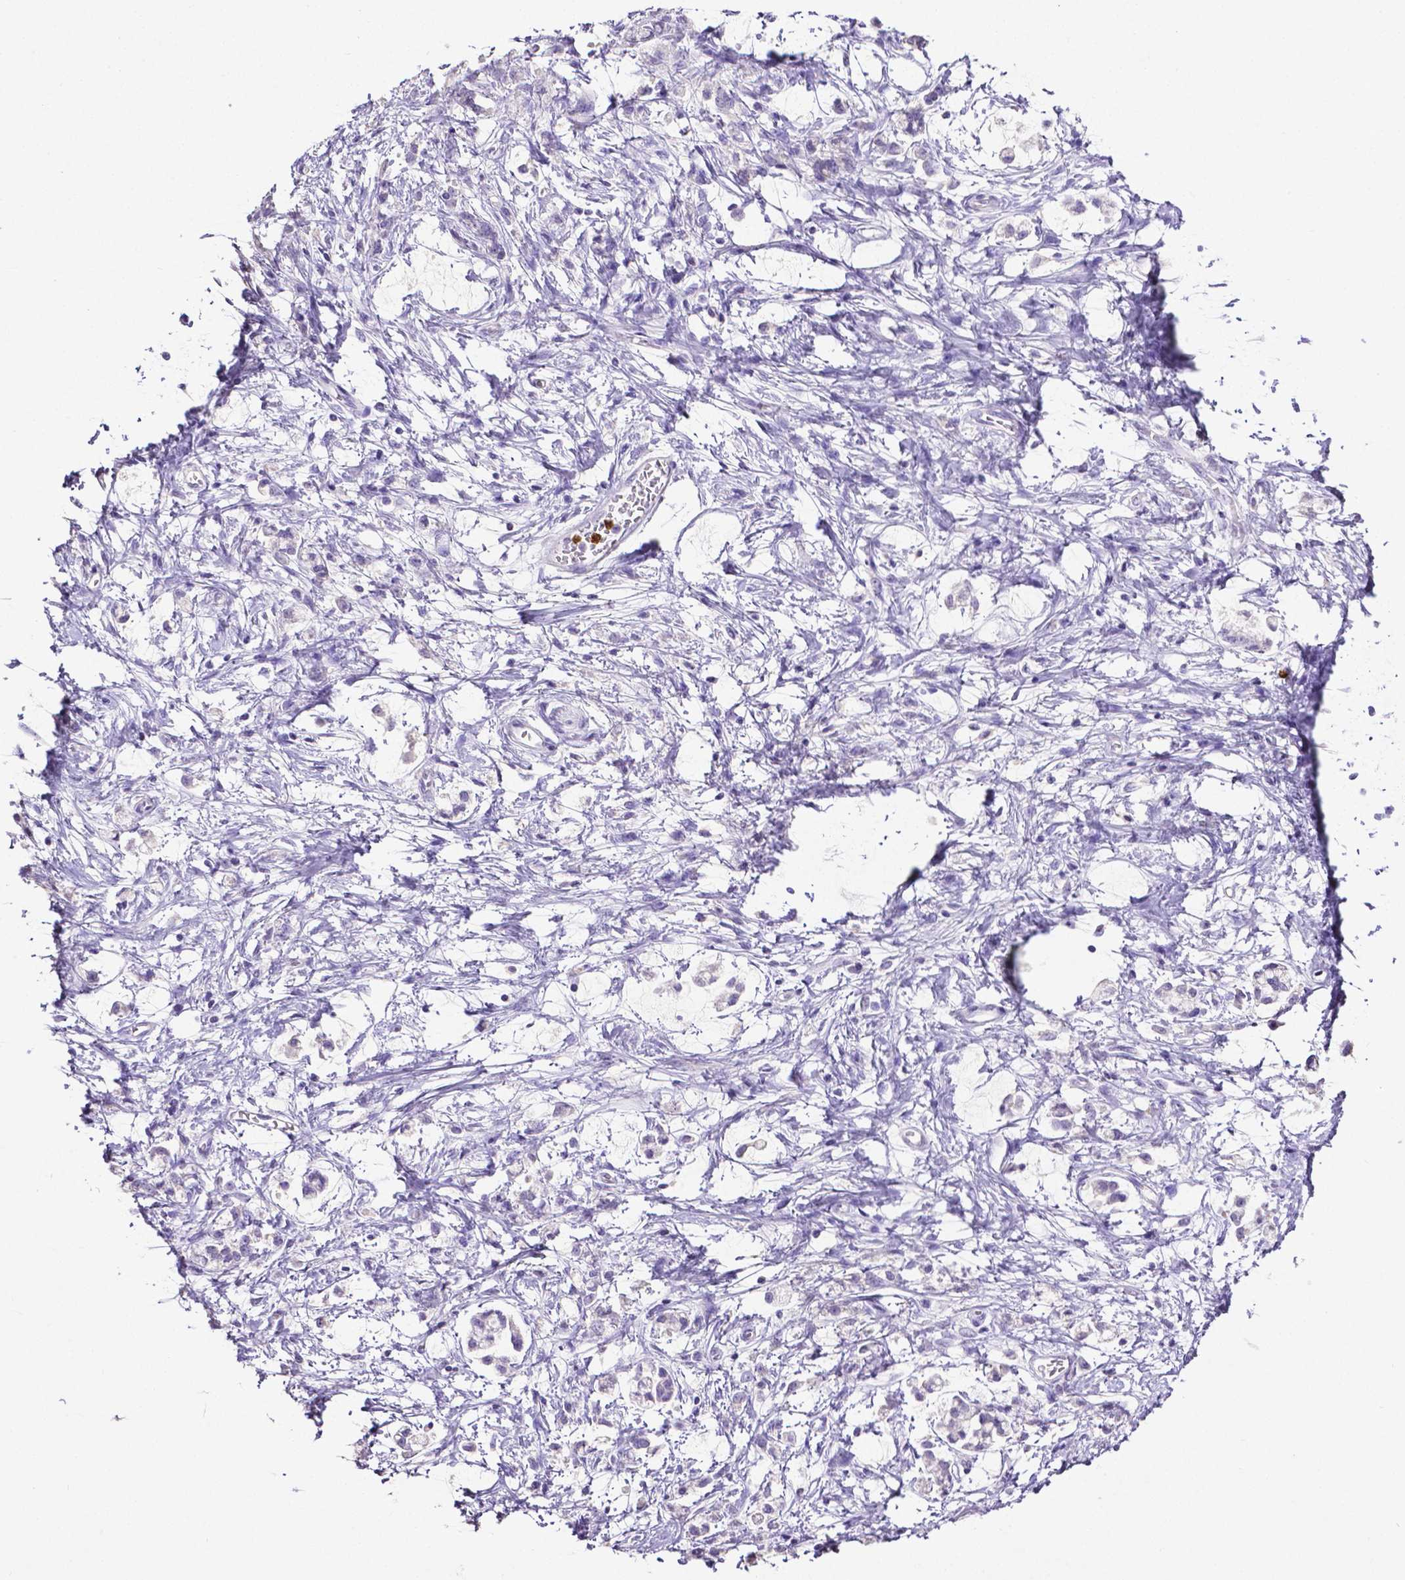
{"staining": {"intensity": "negative", "quantity": "none", "location": "none"}, "tissue": "stomach cancer", "cell_type": "Tumor cells", "image_type": "cancer", "snomed": [{"axis": "morphology", "description": "Adenocarcinoma, NOS"}, {"axis": "topography", "description": "Stomach"}], "caption": "The image demonstrates no staining of tumor cells in adenocarcinoma (stomach). (DAB (3,3'-diaminobenzidine) IHC visualized using brightfield microscopy, high magnification).", "gene": "MMP9", "patient": {"sex": "female", "age": 60}}